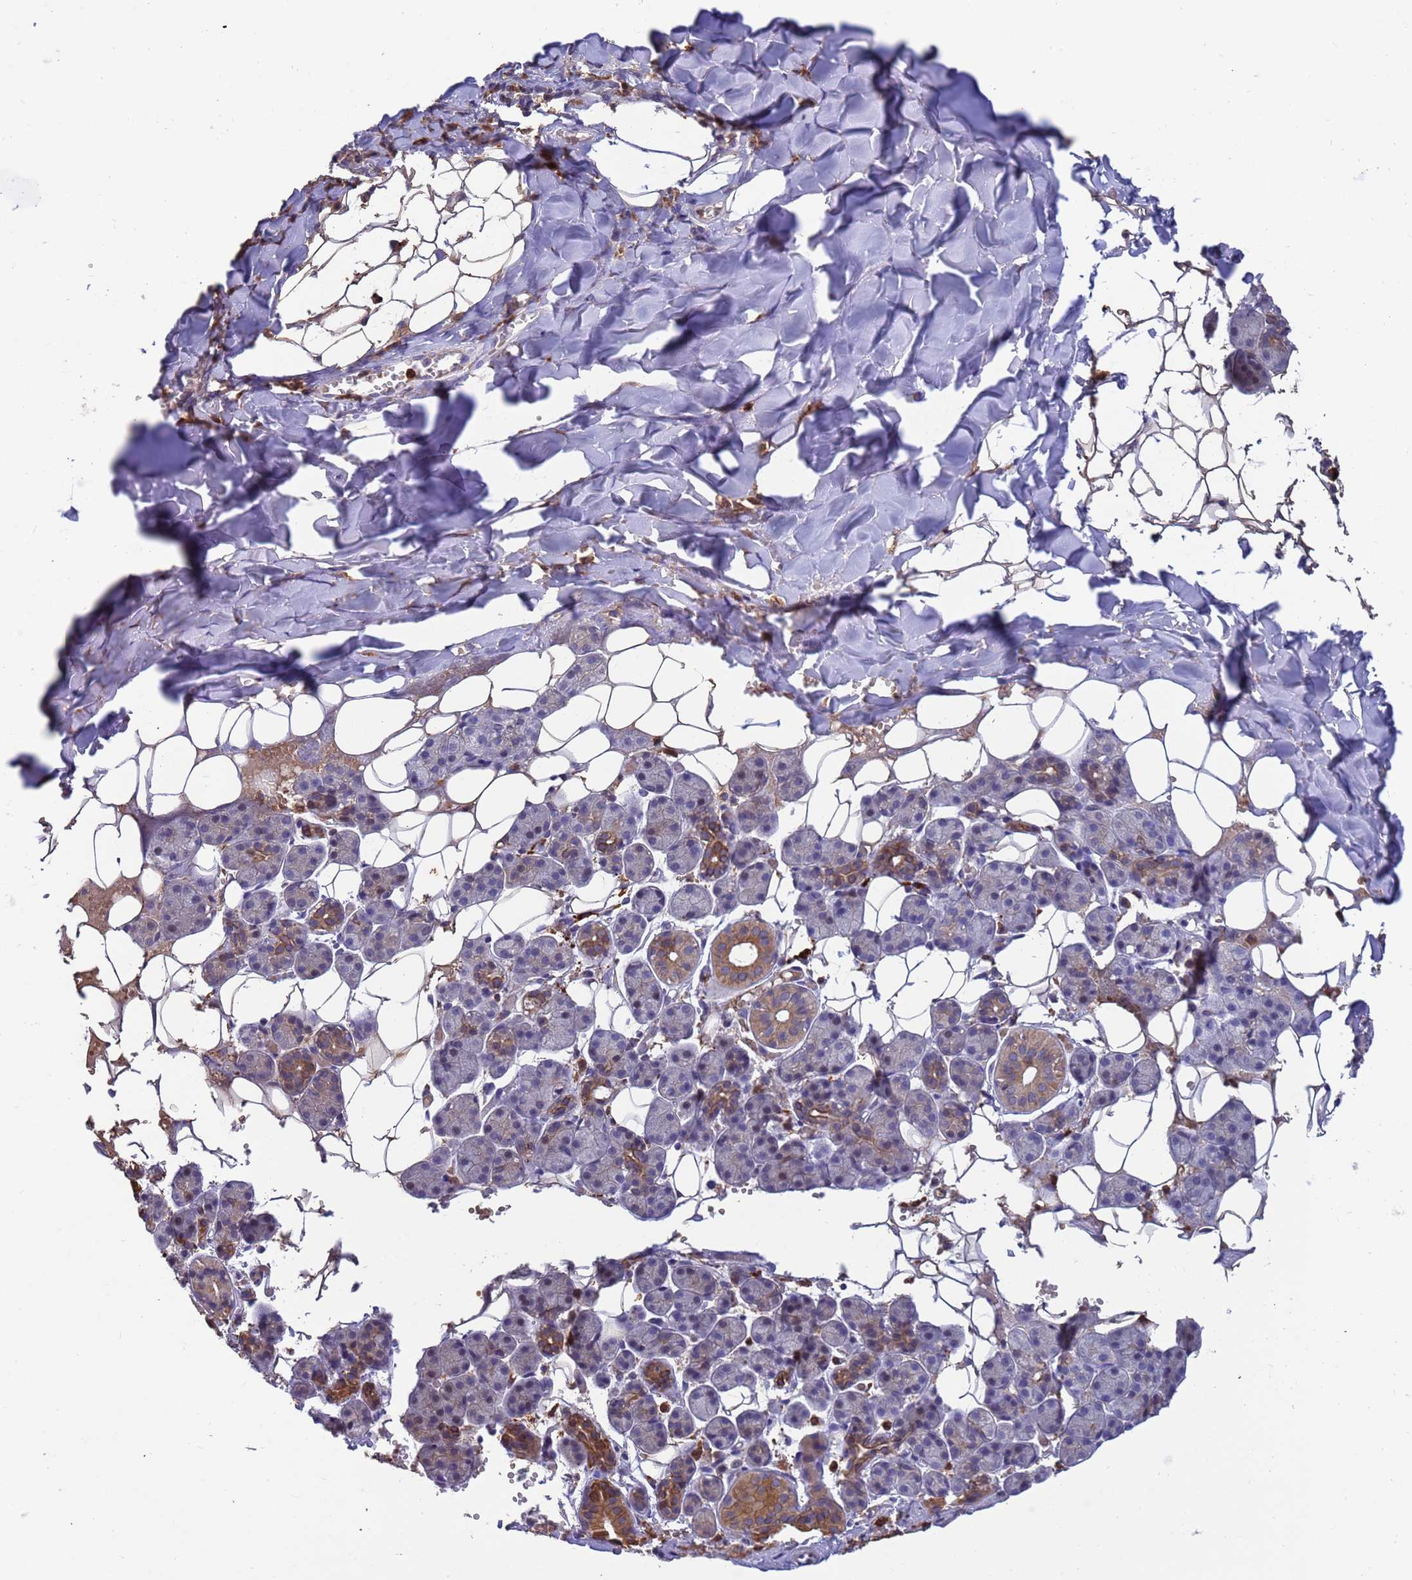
{"staining": {"intensity": "moderate", "quantity": "<25%", "location": "cytoplasmic/membranous"}, "tissue": "salivary gland", "cell_type": "Glandular cells", "image_type": "normal", "snomed": [{"axis": "morphology", "description": "Normal tissue, NOS"}, {"axis": "topography", "description": "Salivary gland"}], "caption": "Brown immunohistochemical staining in benign salivary gland exhibits moderate cytoplasmic/membranous positivity in approximately <25% of glandular cells. (DAB = brown stain, brightfield microscopy at high magnification).", "gene": "AMPD3", "patient": {"sex": "female", "age": 33}}